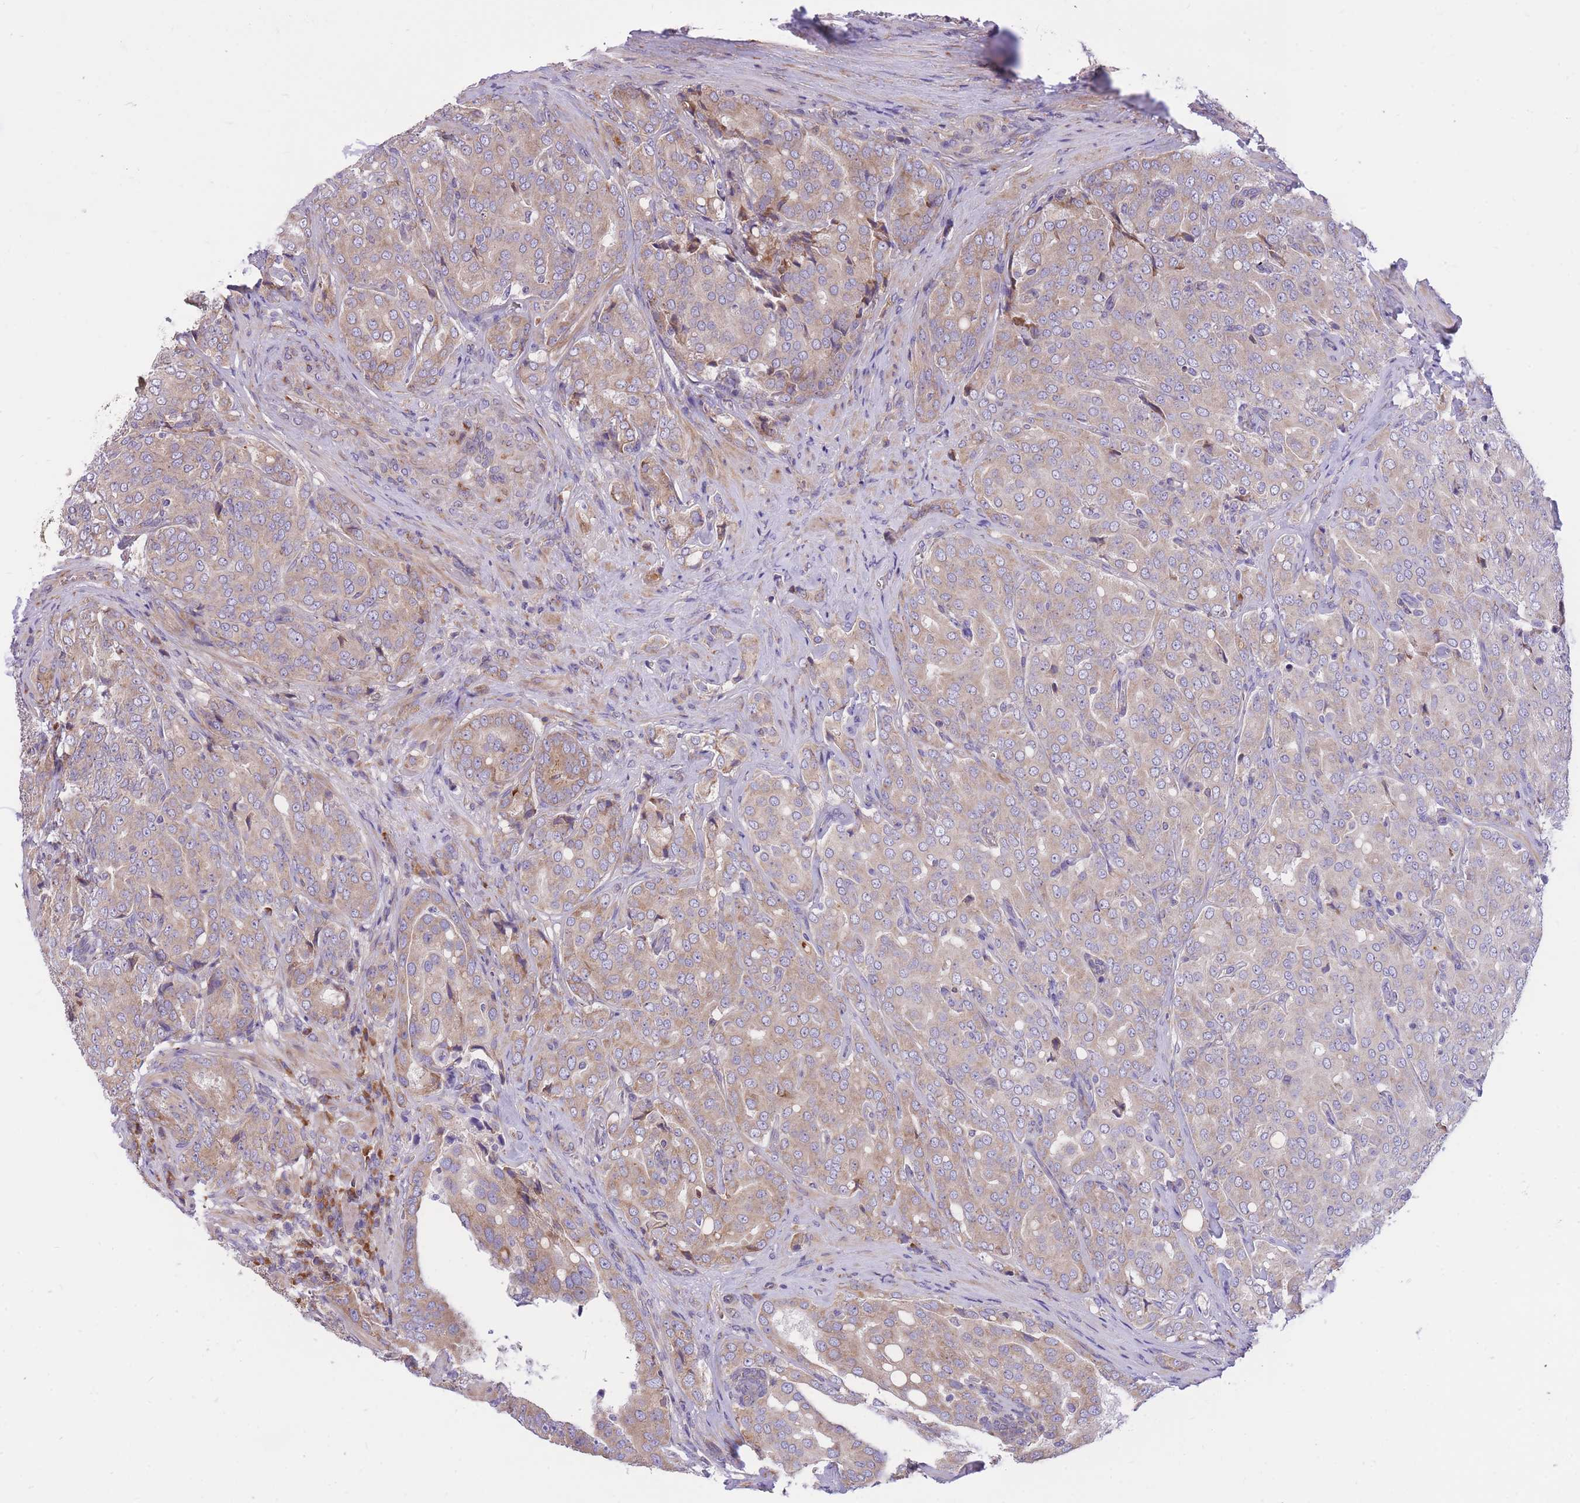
{"staining": {"intensity": "weak", "quantity": ">75%", "location": "cytoplasmic/membranous"}, "tissue": "prostate cancer", "cell_type": "Tumor cells", "image_type": "cancer", "snomed": [{"axis": "morphology", "description": "Adenocarcinoma, High grade"}, {"axis": "topography", "description": "Prostate"}], "caption": "Immunohistochemistry photomicrograph of neoplastic tissue: human adenocarcinoma (high-grade) (prostate) stained using immunohistochemistry reveals low levels of weak protein expression localized specifically in the cytoplasmic/membranous of tumor cells, appearing as a cytoplasmic/membranous brown color.", "gene": "GBP7", "patient": {"sex": "male", "age": 68}}